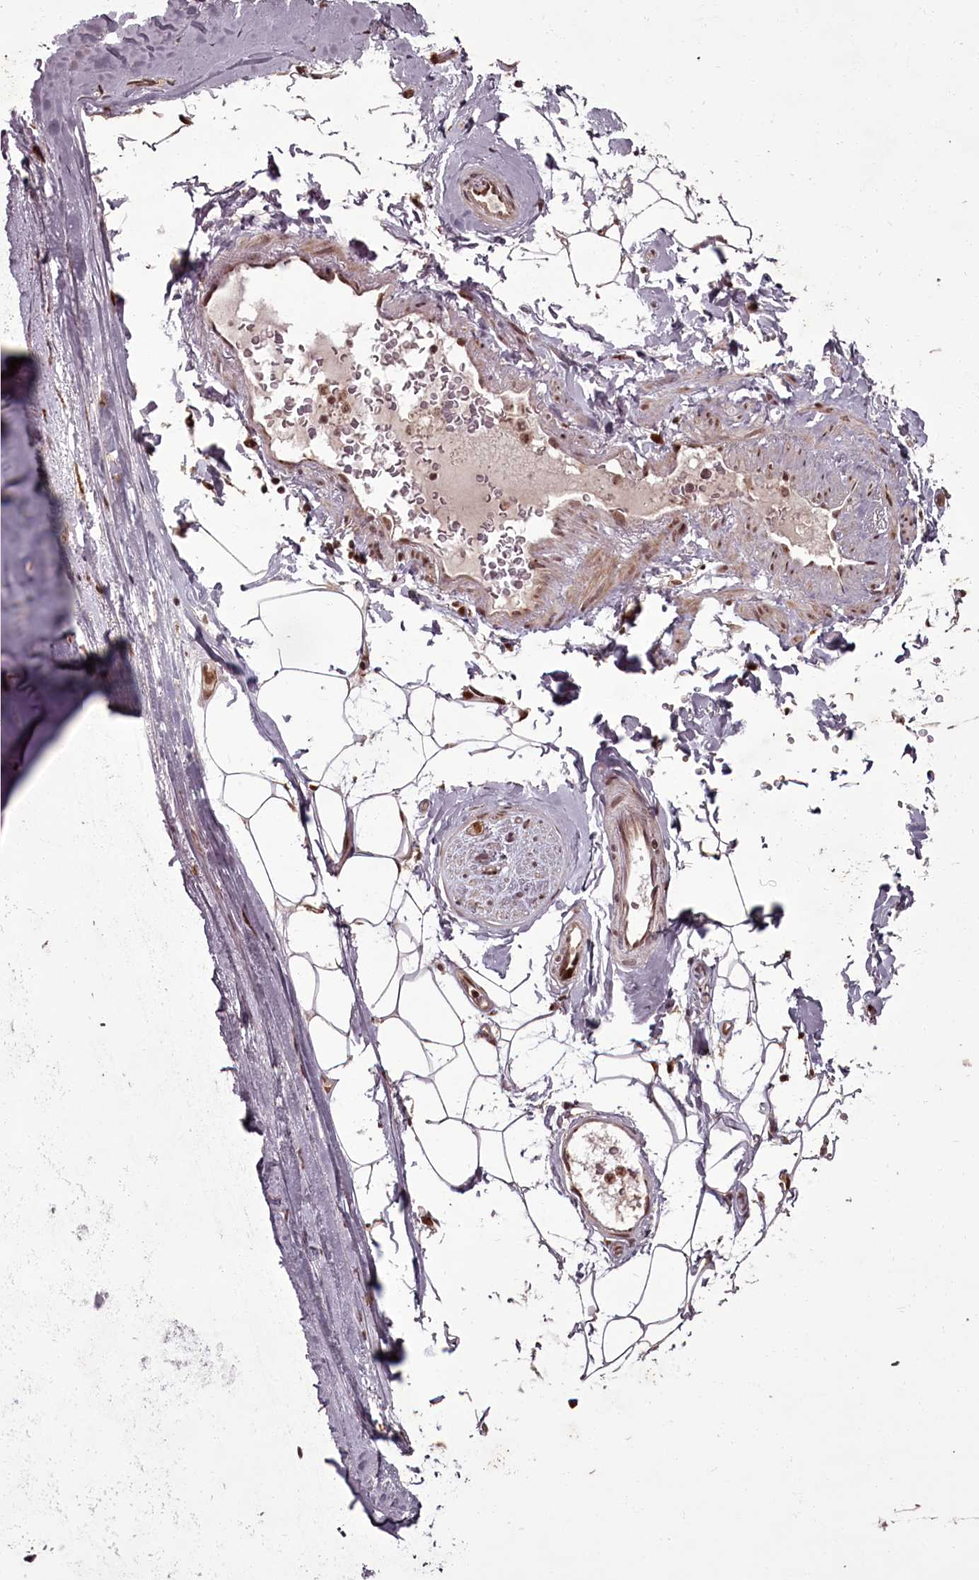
{"staining": {"intensity": "negative", "quantity": "none", "location": "none"}, "tissue": "adipose tissue", "cell_type": "Adipocytes", "image_type": "normal", "snomed": [{"axis": "morphology", "description": "Normal tissue, NOS"}, {"axis": "topography", "description": "Cartilage tissue"}, {"axis": "topography", "description": "Bronchus"}], "caption": "IHC image of benign adipose tissue stained for a protein (brown), which shows no positivity in adipocytes.", "gene": "CEP83", "patient": {"sex": "female", "age": 73}}